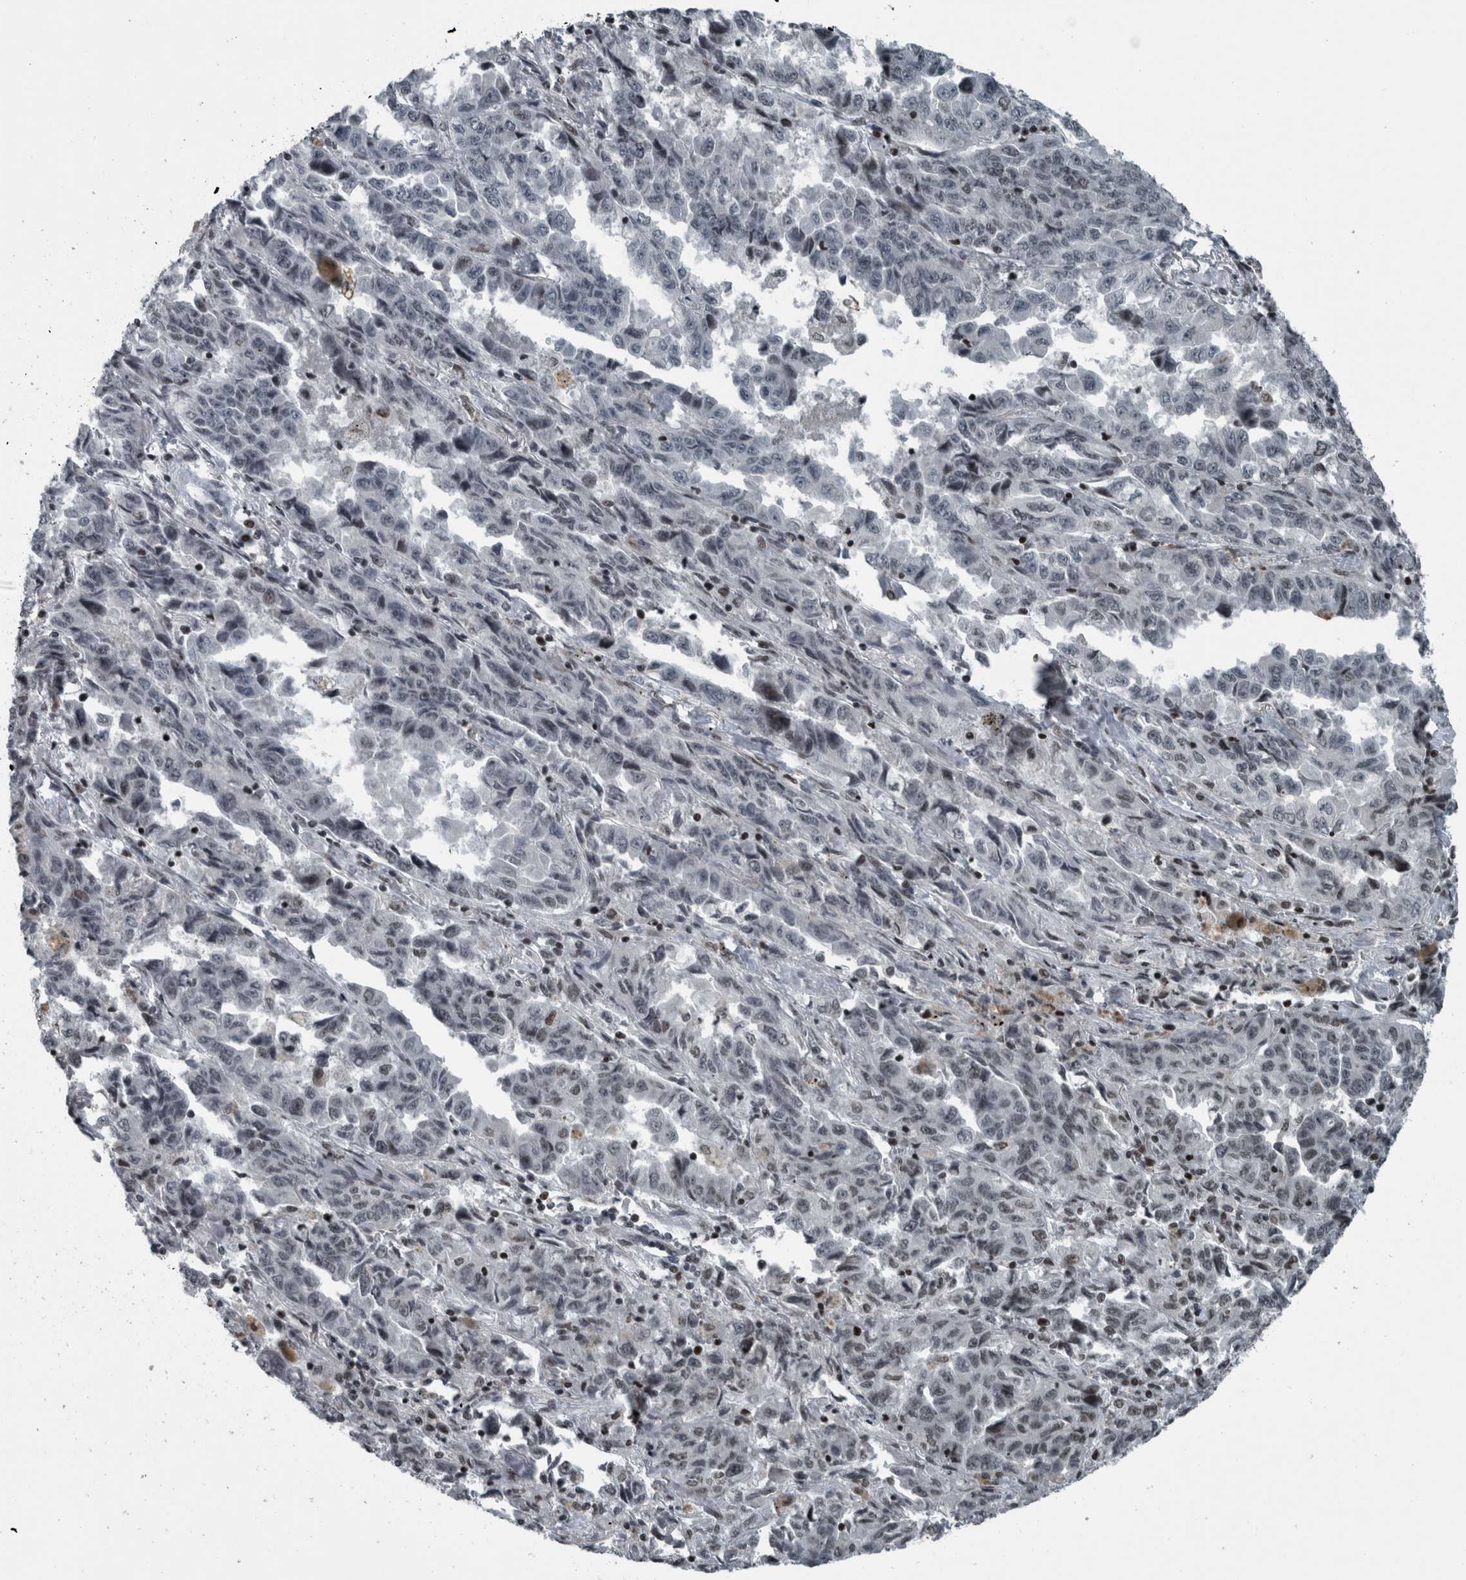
{"staining": {"intensity": "weak", "quantity": "25%-75%", "location": "nuclear"}, "tissue": "lung cancer", "cell_type": "Tumor cells", "image_type": "cancer", "snomed": [{"axis": "morphology", "description": "Adenocarcinoma, NOS"}, {"axis": "topography", "description": "Lung"}], "caption": "Immunohistochemistry photomicrograph of human lung cancer (adenocarcinoma) stained for a protein (brown), which displays low levels of weak nuclear staining in approximately 25%-75% of tumor cells.", "gene": "UNC50", "patient": {"sex": "female", "age": 51}}